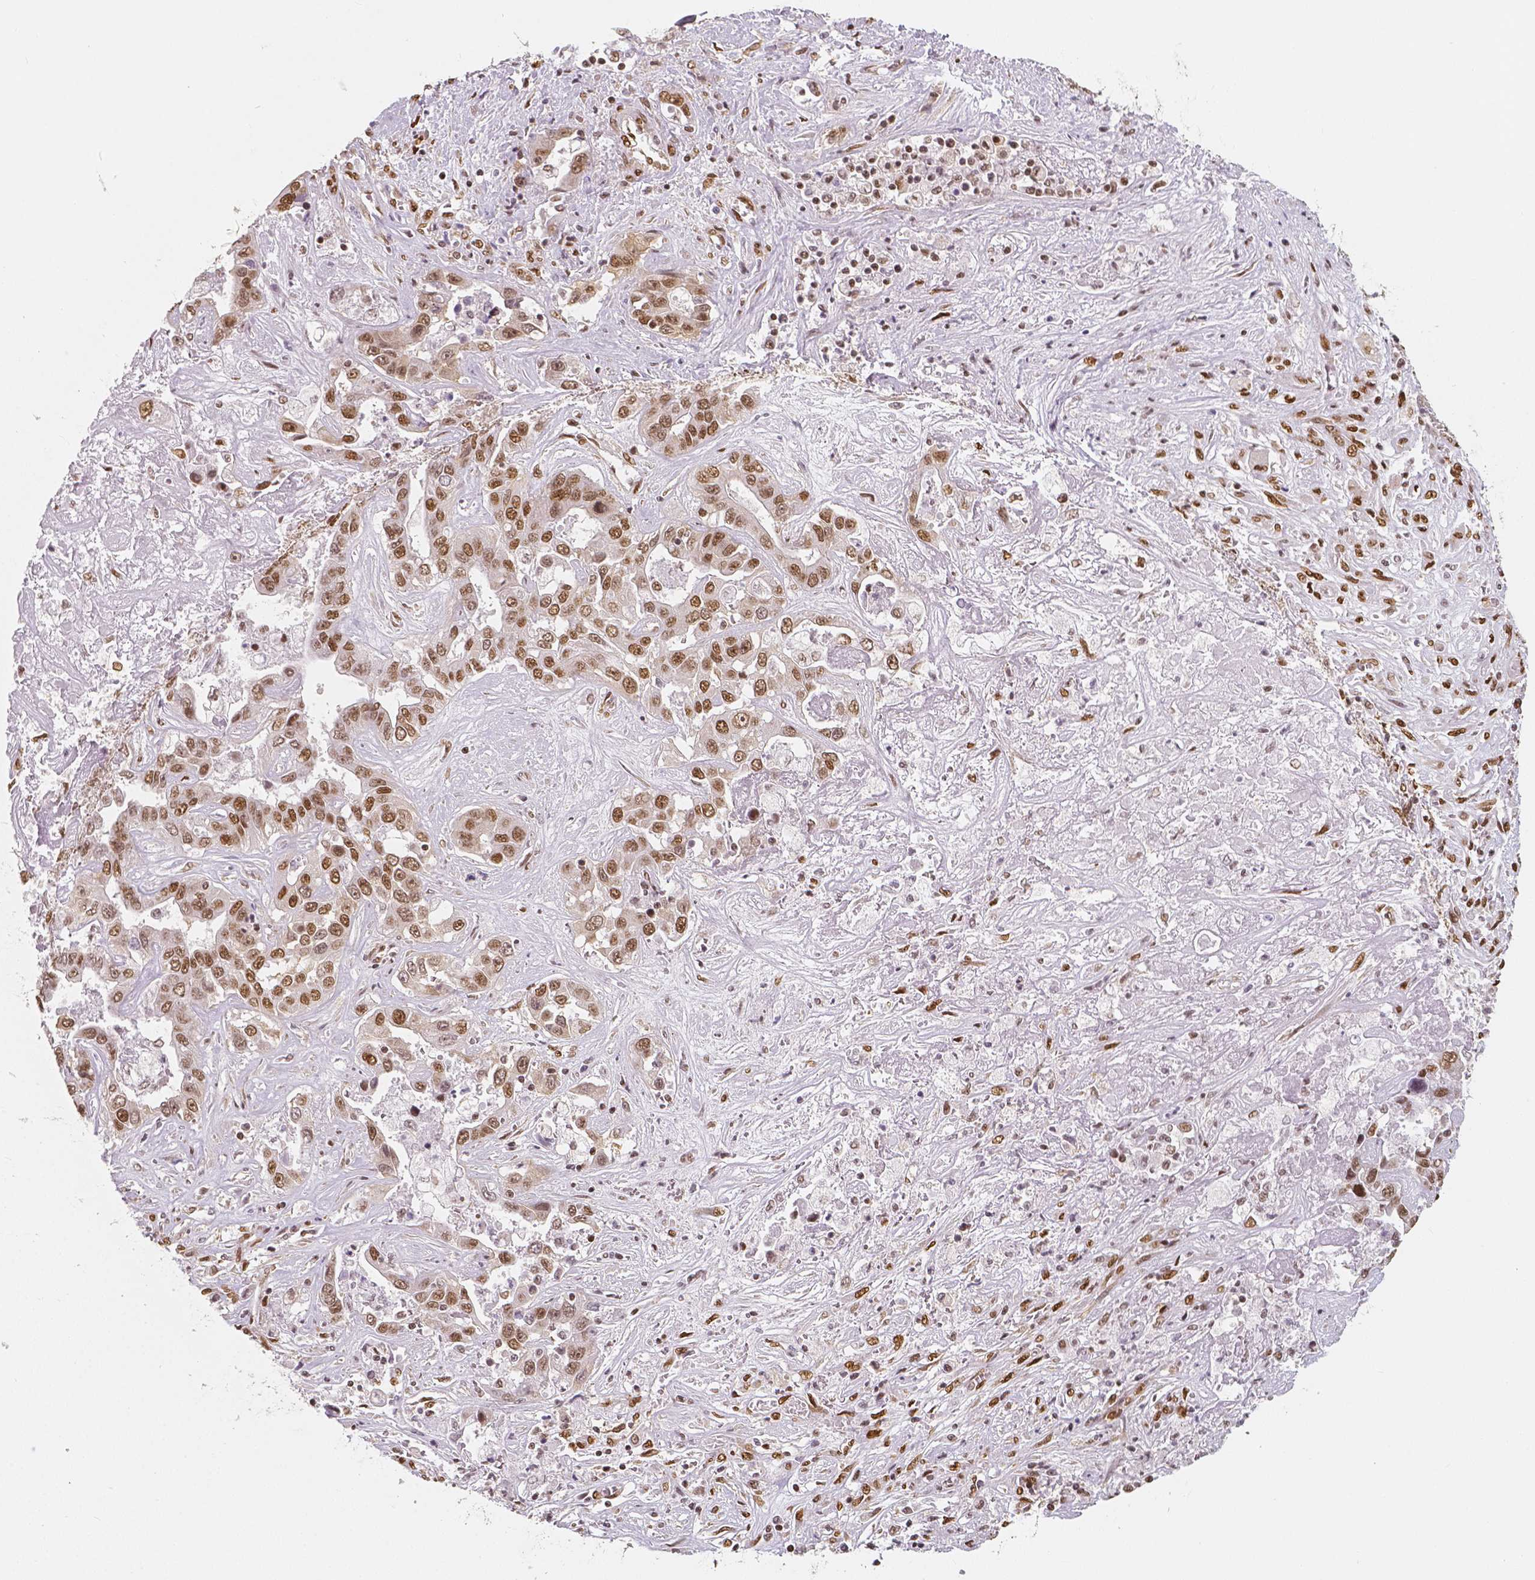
{"staining": {"intensity": "moderate", "quantity": ">75%", "location": "nuclear"}, "tissue": "liver cancer", "cell_type": "Tumor cells", "image_type": "cancer", "snomed": [{"axis": "morphology", "description": "Cholangiocarcinoma"}, {"axis": "topography", "description": "Liver"}], "caption": "Liver cancer (cholangiocarcinoma) stained with a brown dye reveals moderate nuclear positive expression in approximately >75% of tumor cells.", "gene": "NUCKS1", "patient": {"sex": "female", "age": 52}}